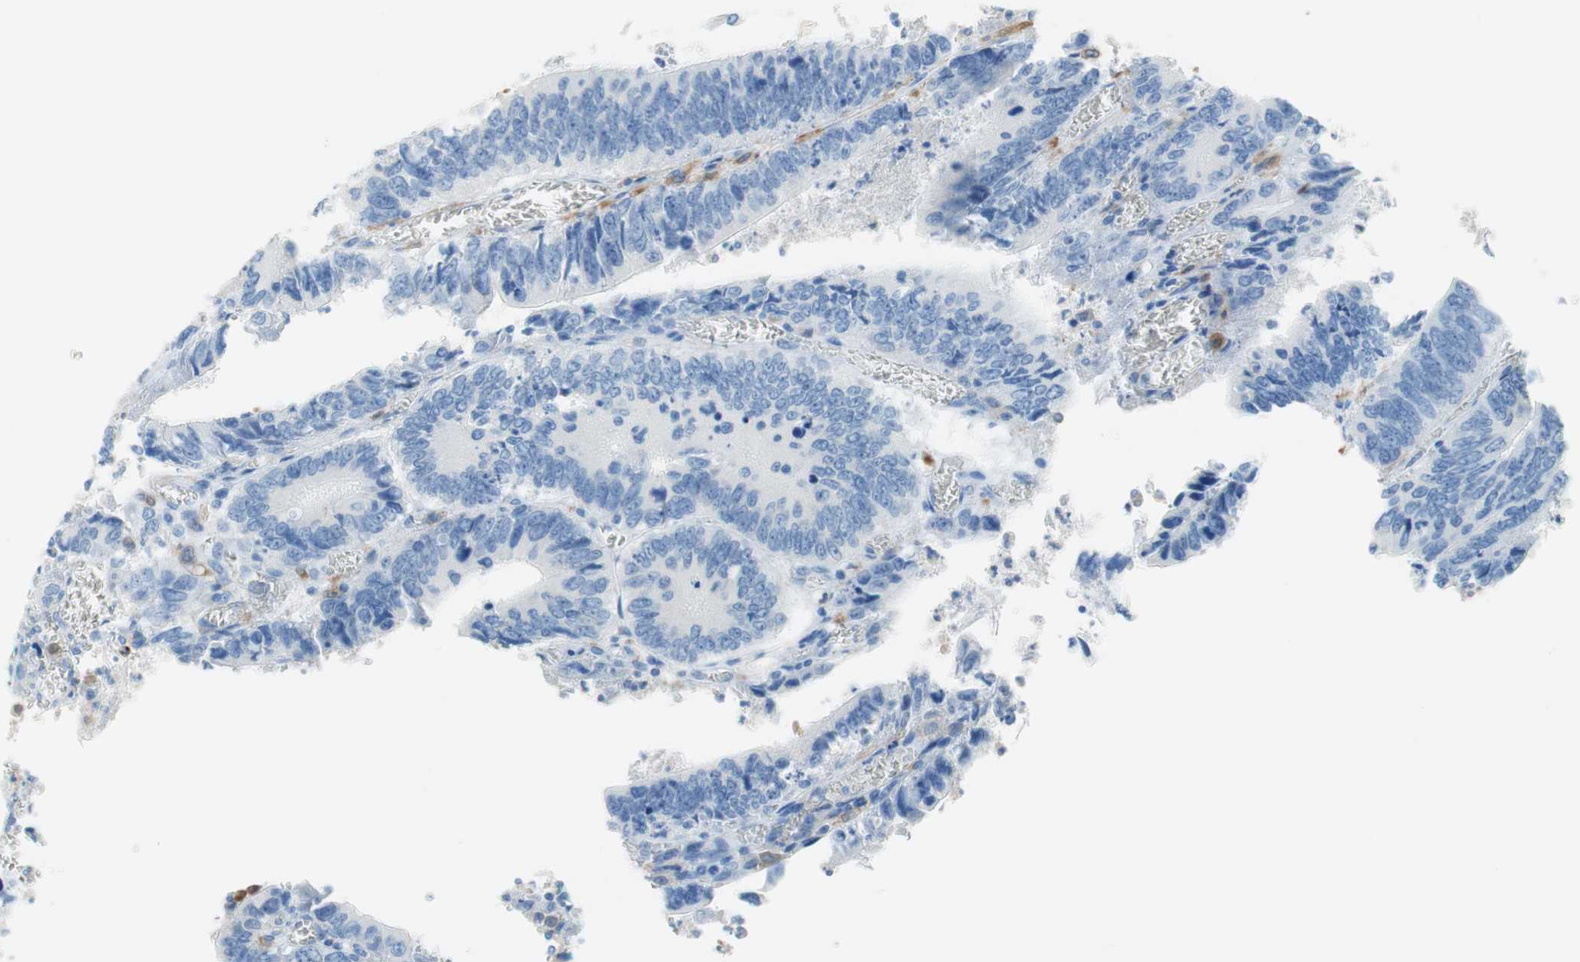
{"staining": {"intensity": "negative", "quantity": "none", "location": "none"}, "tissue": "colorectal cancer", "cell_type": "Tumor cells", "image_type": "cancer", "snomed": [{"axis": "morphology", "description": "Adenocarcinoma, NOS"}, {"axis": "topography", "description": "Colon"}], "caption": "Photomicrograph shows no protein positivity in tumor cells of colorectal cancer tissue.", "gene": "GLUL", "patient": {"sex": "male", "age": 72}}